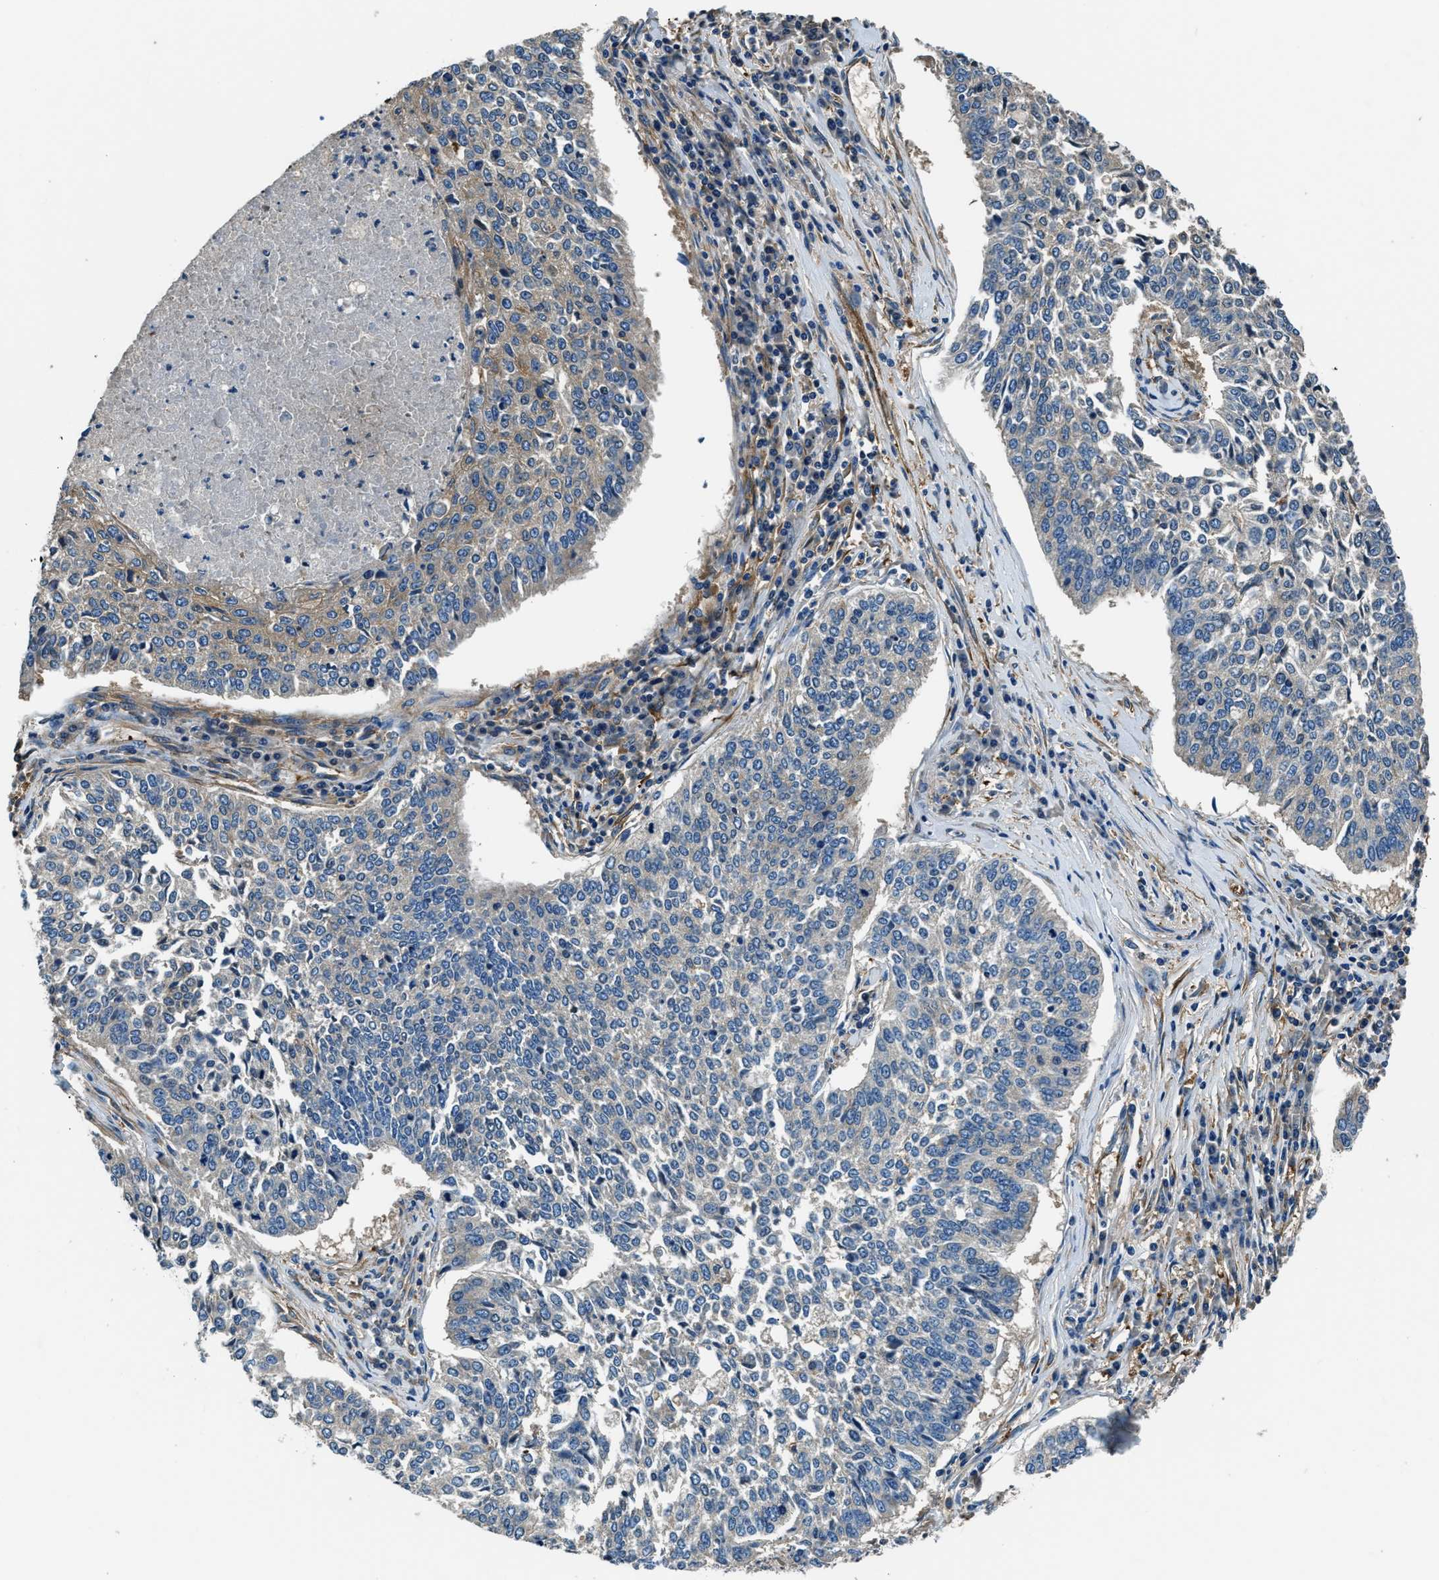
{"staining": {"intensity": "negative", "quantity": "none", "location": "none"}, "tissue": "lung cancer", "cell_type": "Tumor cells", "image_type": "cancer", "snomed": [{"axis": "morphology", "description": "Normal tissue, NOS"}, {"axis": "morphology", "description": "Squamous cell carcinoma, NOS"}, {"axis": "topography", "description": "Cartilage tissue"}, {"axis": "topography", "description": "Bronchus"}, {"axis": "topography", "description": "Lung"}], "caption": "A high-resolution image shows IHC staining of squamous cell carcinoma (lung), which shows no significant expression in tumor cells.", "gene": "EEA1", "patient": {"sex": "female", "age": 49}}